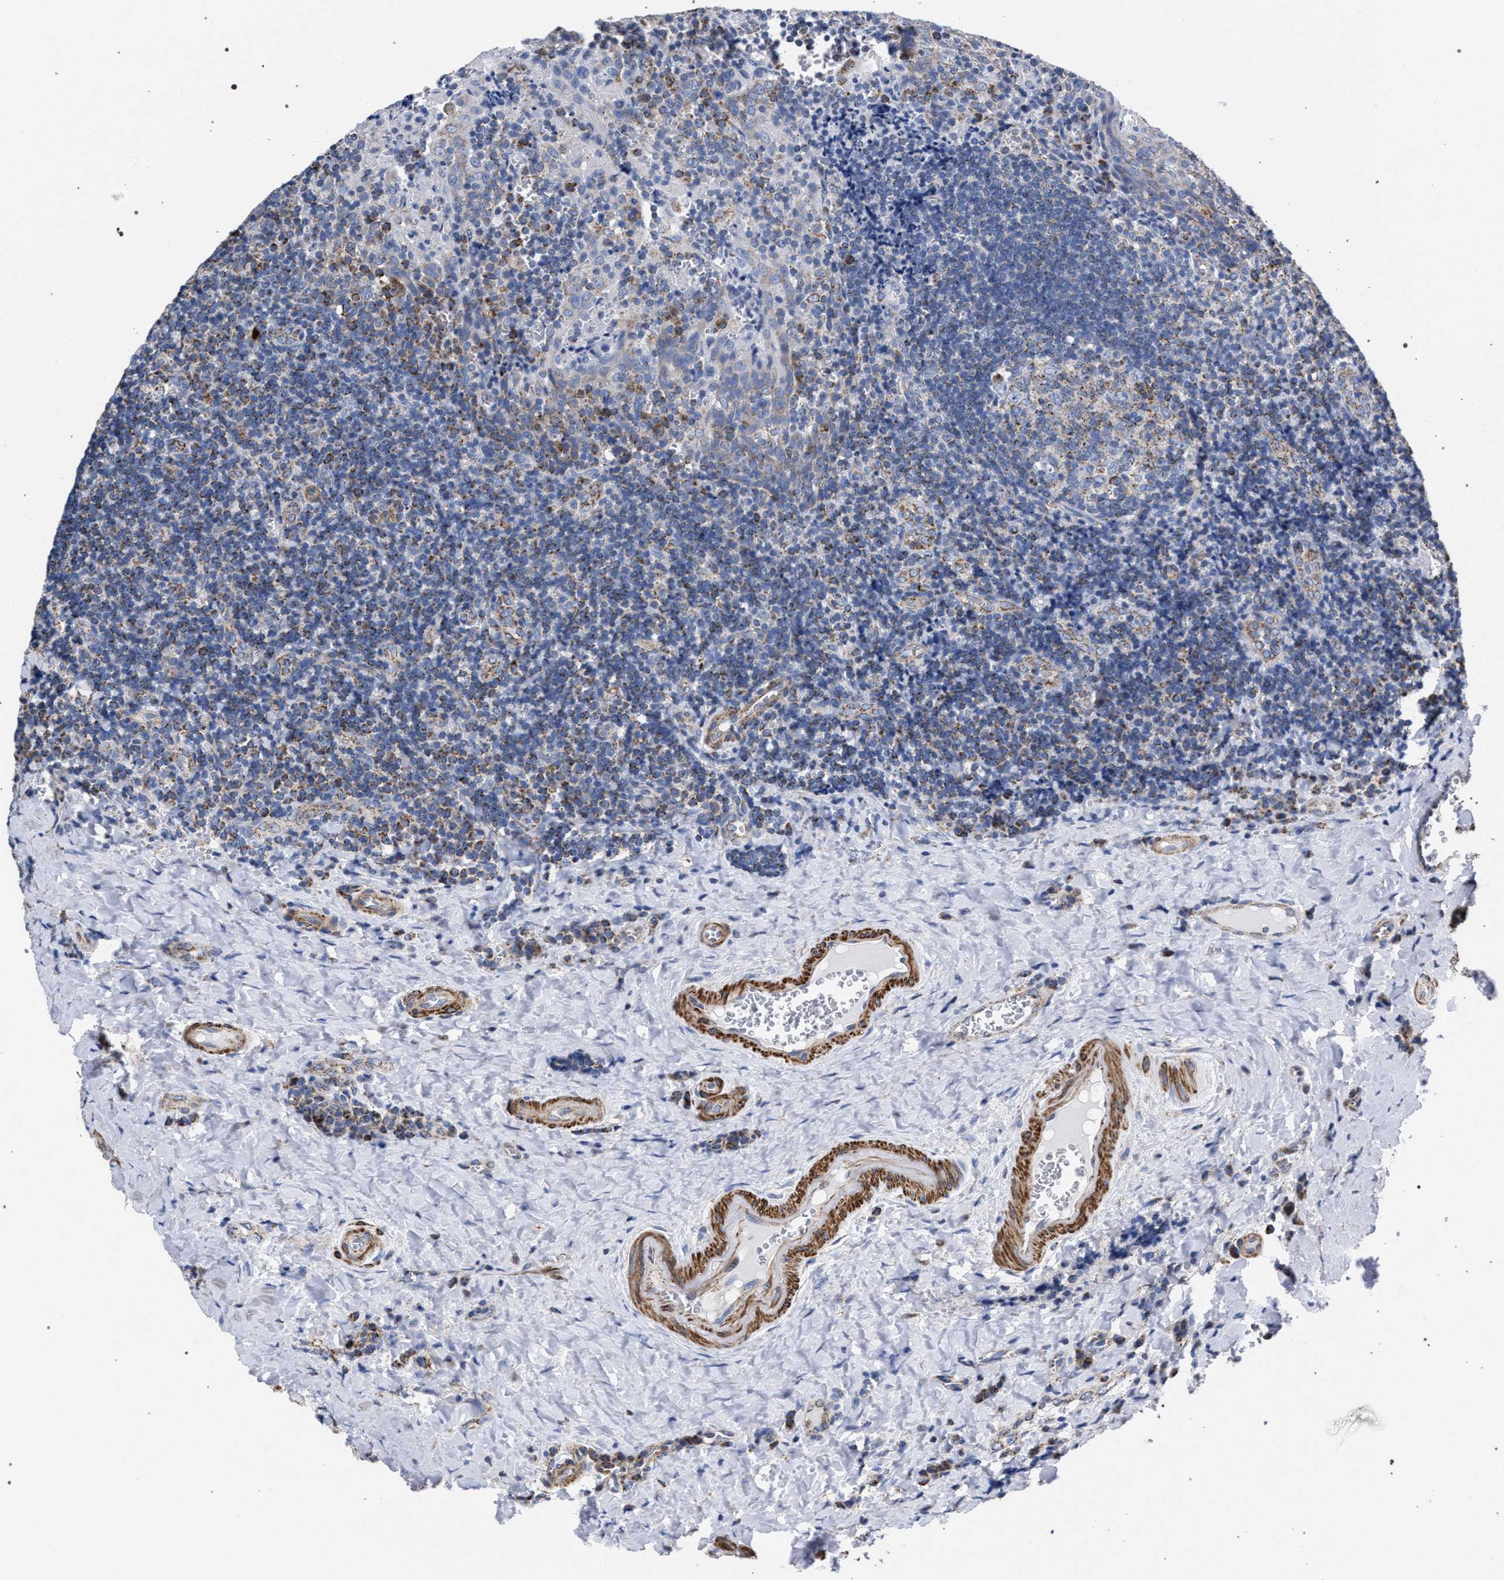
{"staining": {"intensity": "moderate", "quantity": "<25%", "location": "cytoplasmic/membranous"}, "tissue": "tonsil", "cell_type": "Germinal center cells", "image_type": "normal", "snomed": [{"axis": "morphology", "description": "Normal tissue, NOS"}, {"axis": "morphology", "description": "Inflammation, NOS"}, {"axis": "topography", "description": "Tonsil"}], "caption": "An image of tonsil stained for a protein exhibits moderate cytoplasmic/membranous brown staining in germinal center cells.", "gene": "ACADS", "patient": {"sex": "female", "age": 31}}